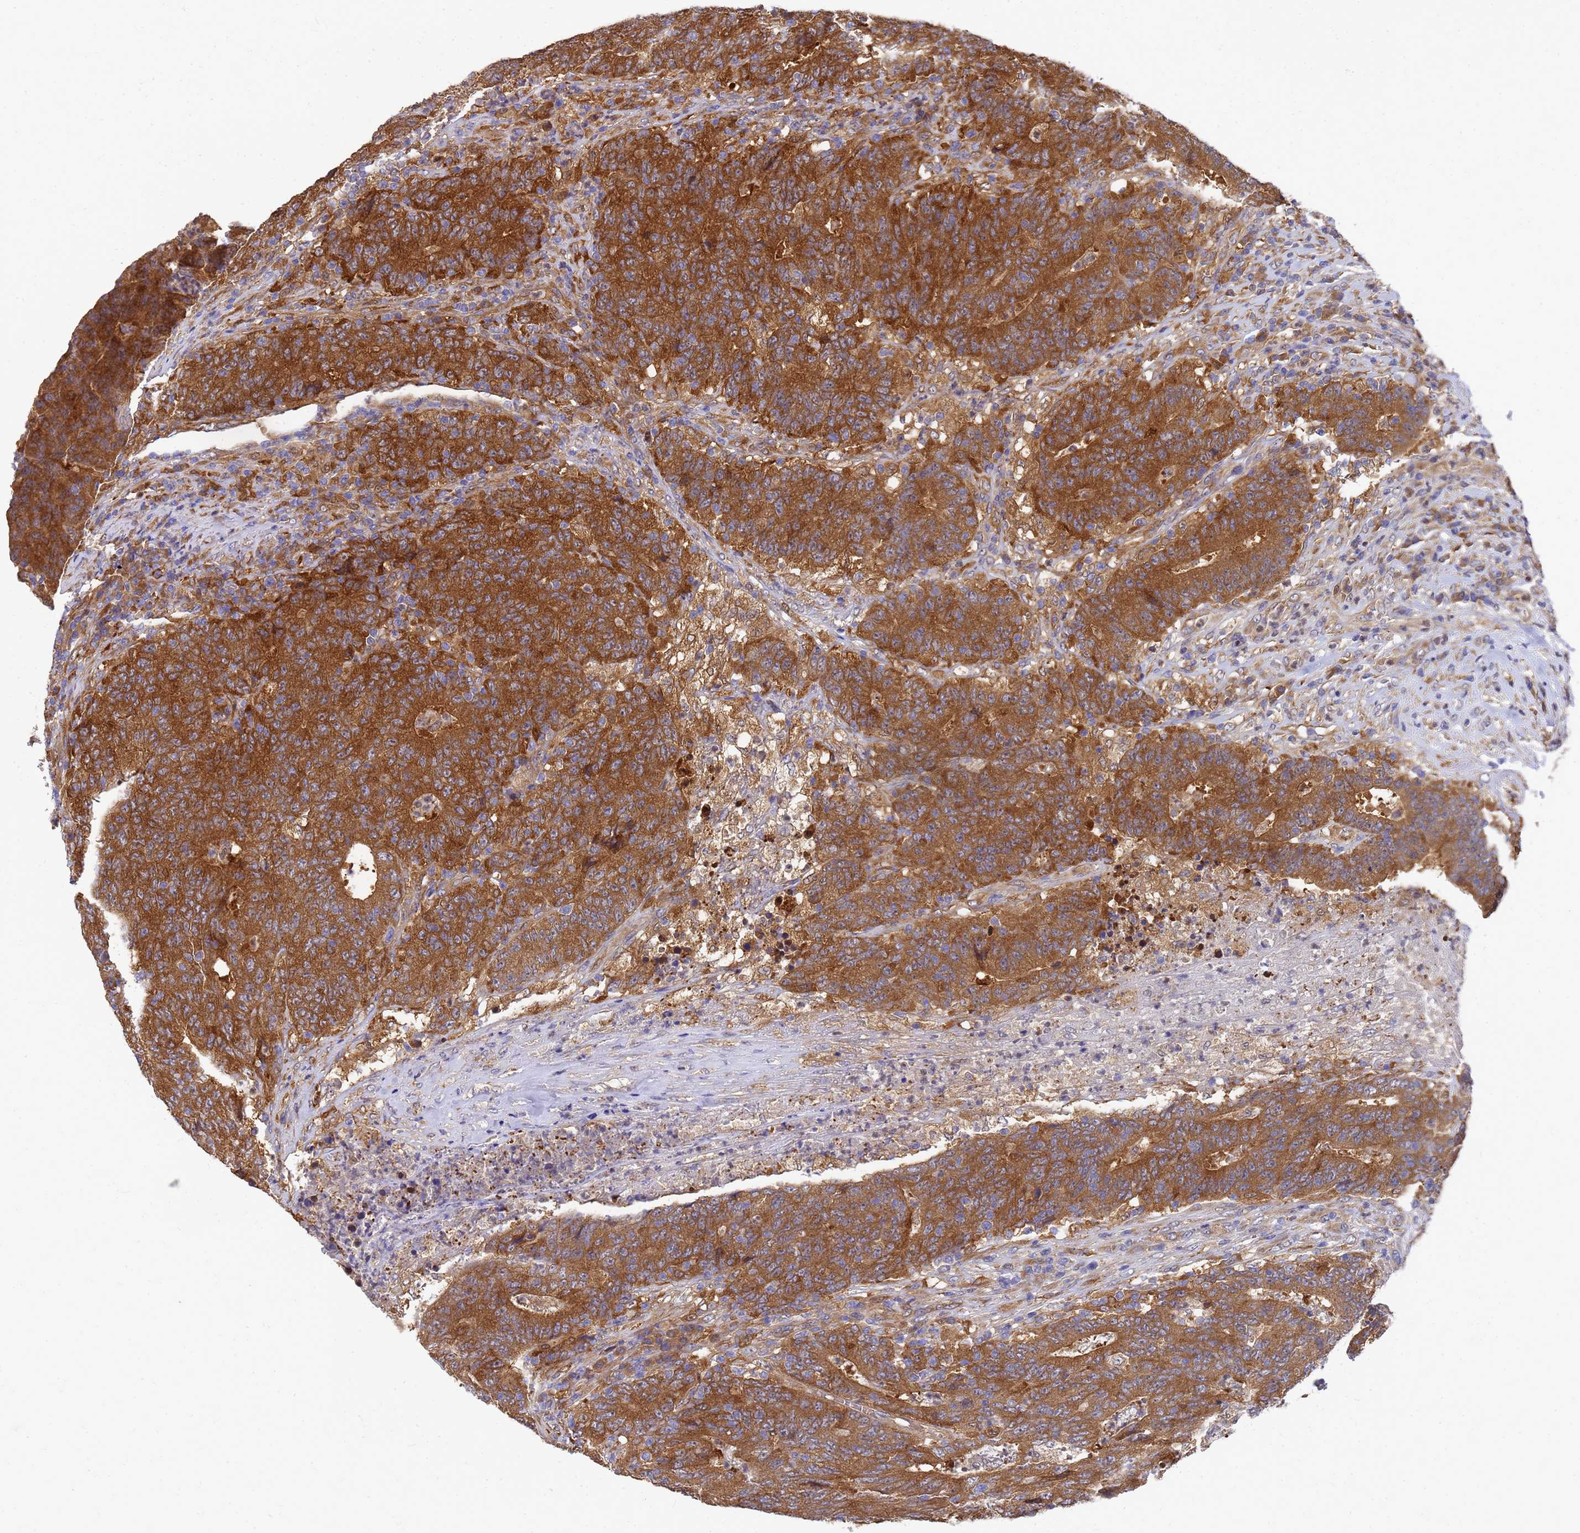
{"staining": {"intensity": "strong", "quantity": ">75%", "location": "cytoplasmic/membranous"}, "tissue": "colorectal cancer", "cell_type": "Tumor cells", "image_type": "cancer", "snomed": [{"axis": "morphology", "description": "Adenocarcinoma, NOS"}, {"axis": "topography", "description": "Colon"}], "caption": "This photomicrograph reveals immunohistochemistry (IHC) staining of human adenocarcinoma (colorectal), with high strong cytoplasmic/membranous staining in approximately >75% of tumor cells.", "gene": "SLC35E2B", "patient": {"sex": "female", "age": 75}}